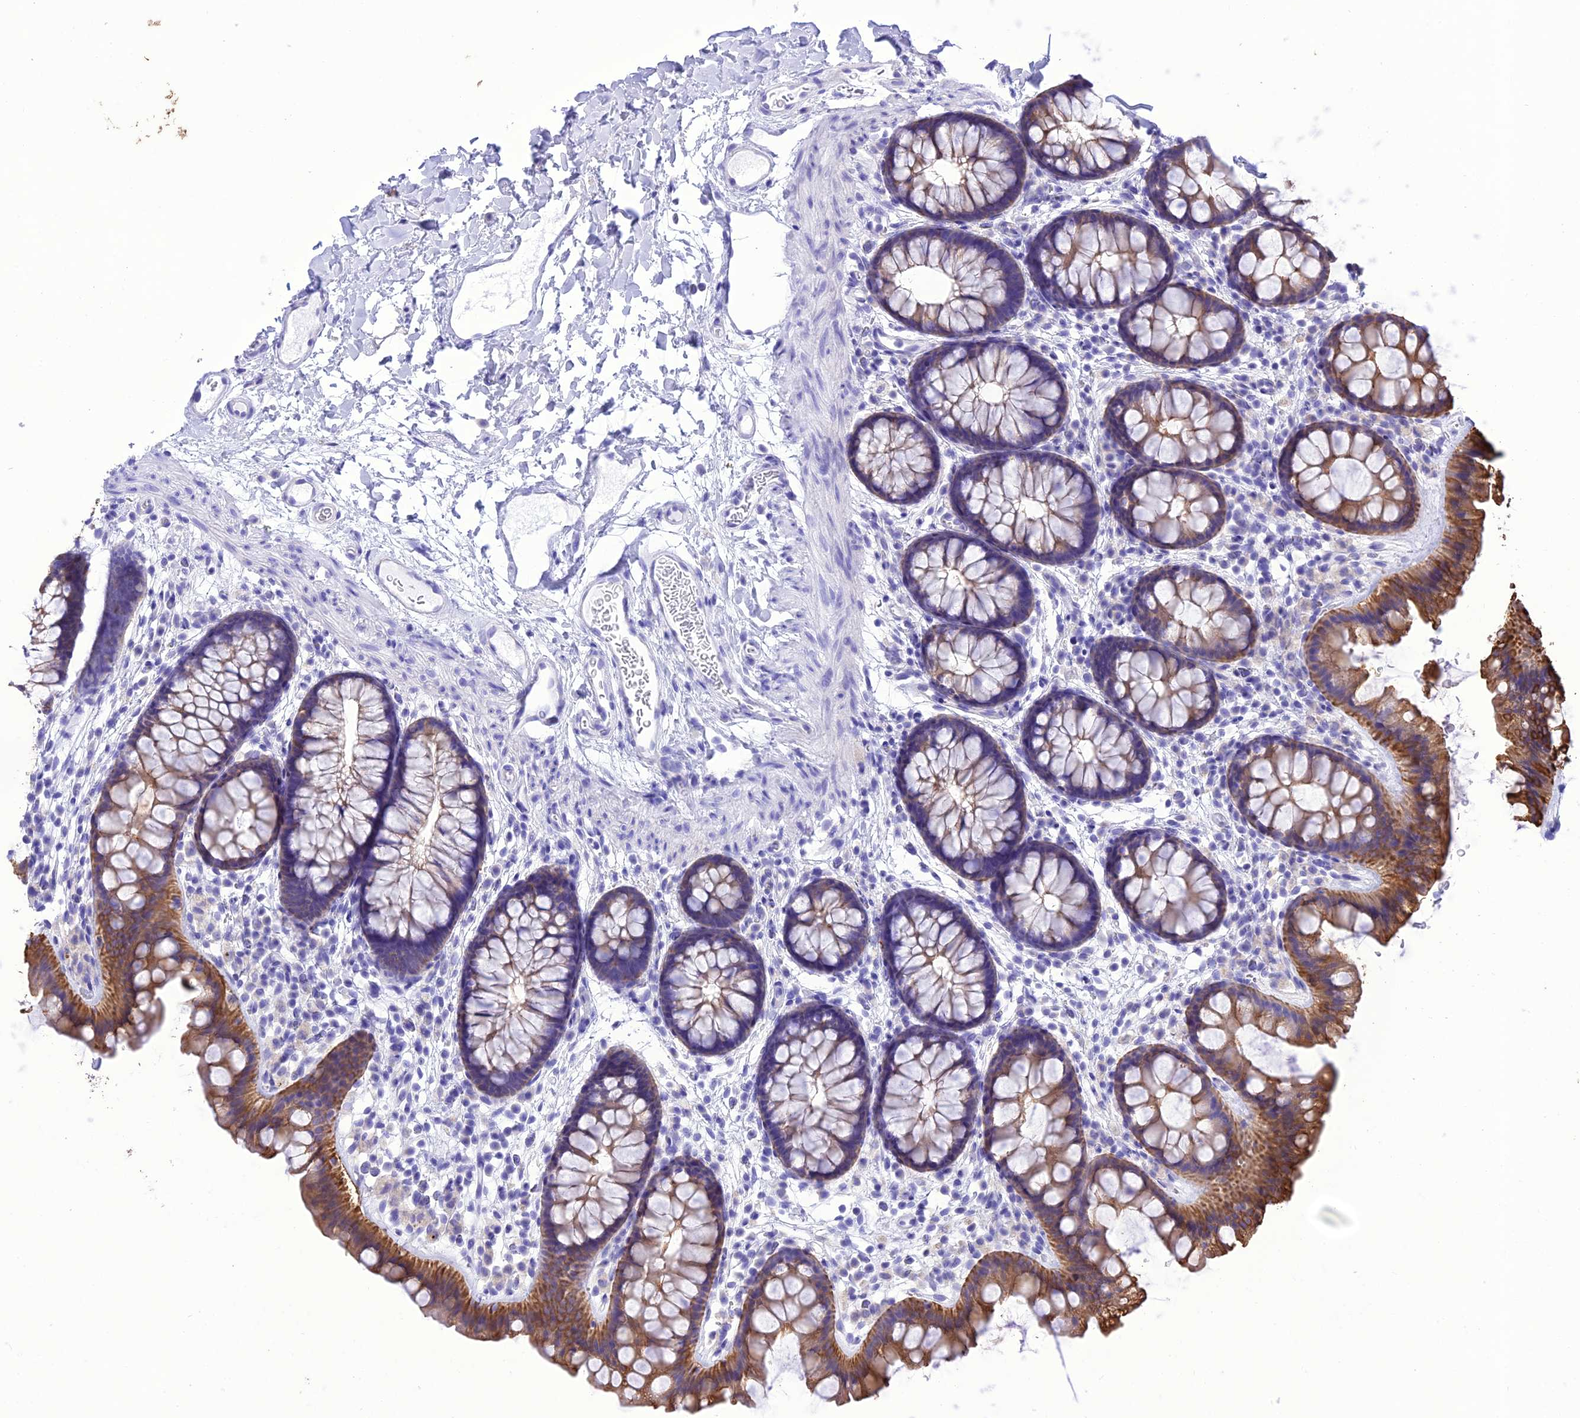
{"staining": {"intensity": "negative", "quantity": "none", "location": "none"}, "tissue": "colon", "cell_type": "Endothelial cells", "image_type": "normal", "snomed": [{"axis": "morphology", "description": "Normal tissue, NOS"}, {"axis": "topography", "description": "Colon"}], "caption": "High magnification brightfield microscopy of benign colon stained with DAB (brown) and counterstained with hematoxylin (blue): endothelial cells show no significant expression.", "gene": "VPS52", "patient": {"sex": "female", "age": 62}}